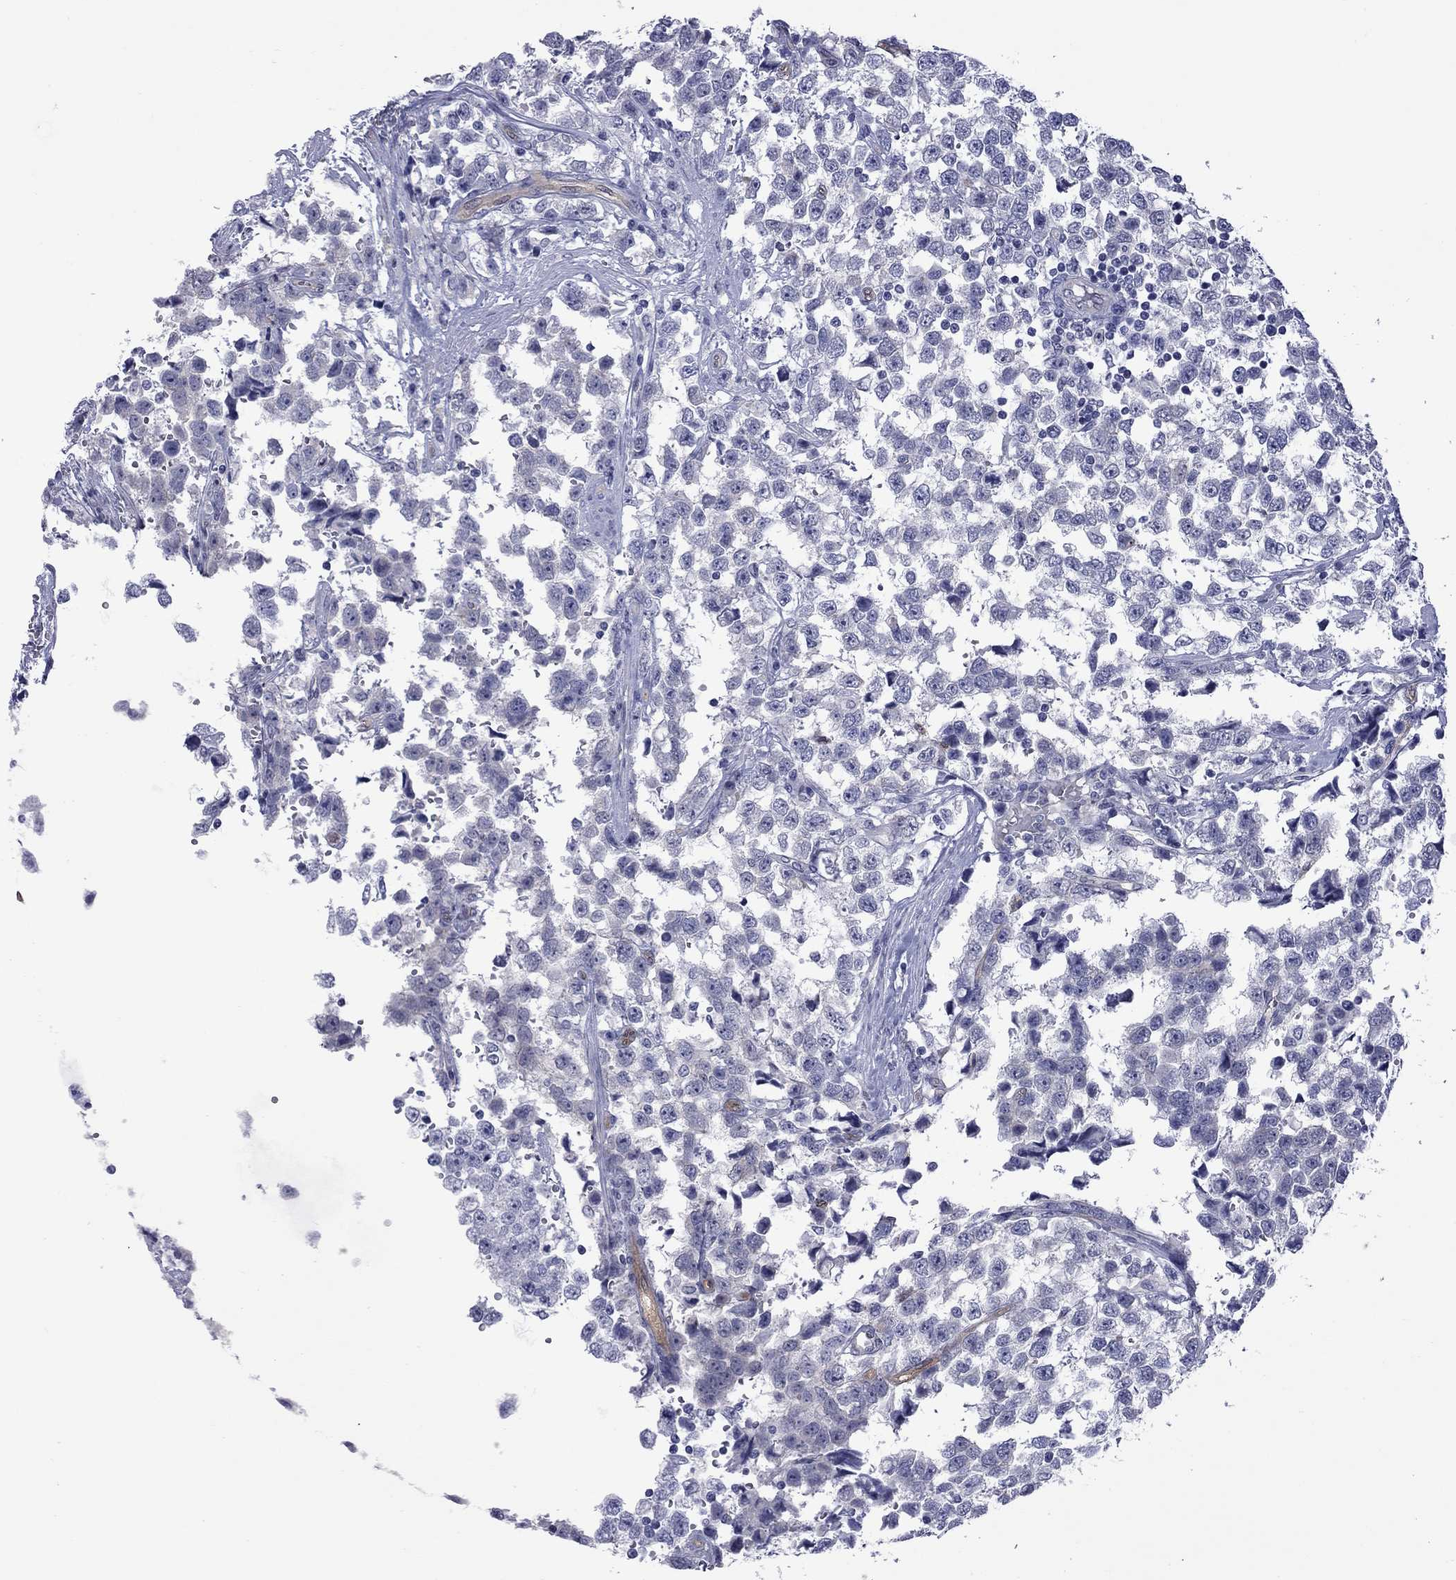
{"staining": {"intensity": "negative", "quantity": "none", "location": "none"}, "tissue": "testis cancer", "cell_type": "Tumor cells", "image_type": "cancer", "snomed": [{"axis": "morphology", "description": "Seminoma, NOS"}, {"axis": "topography", "description": "Testis"}], "caption": "Immunohistochemistry (IHC) micrograph of testis cancer stained for a protein (brown), which reveals no staining in tumor cells.", "gene": "CTNNBIP1", "patient": {"sex": "male", "age": 34}}